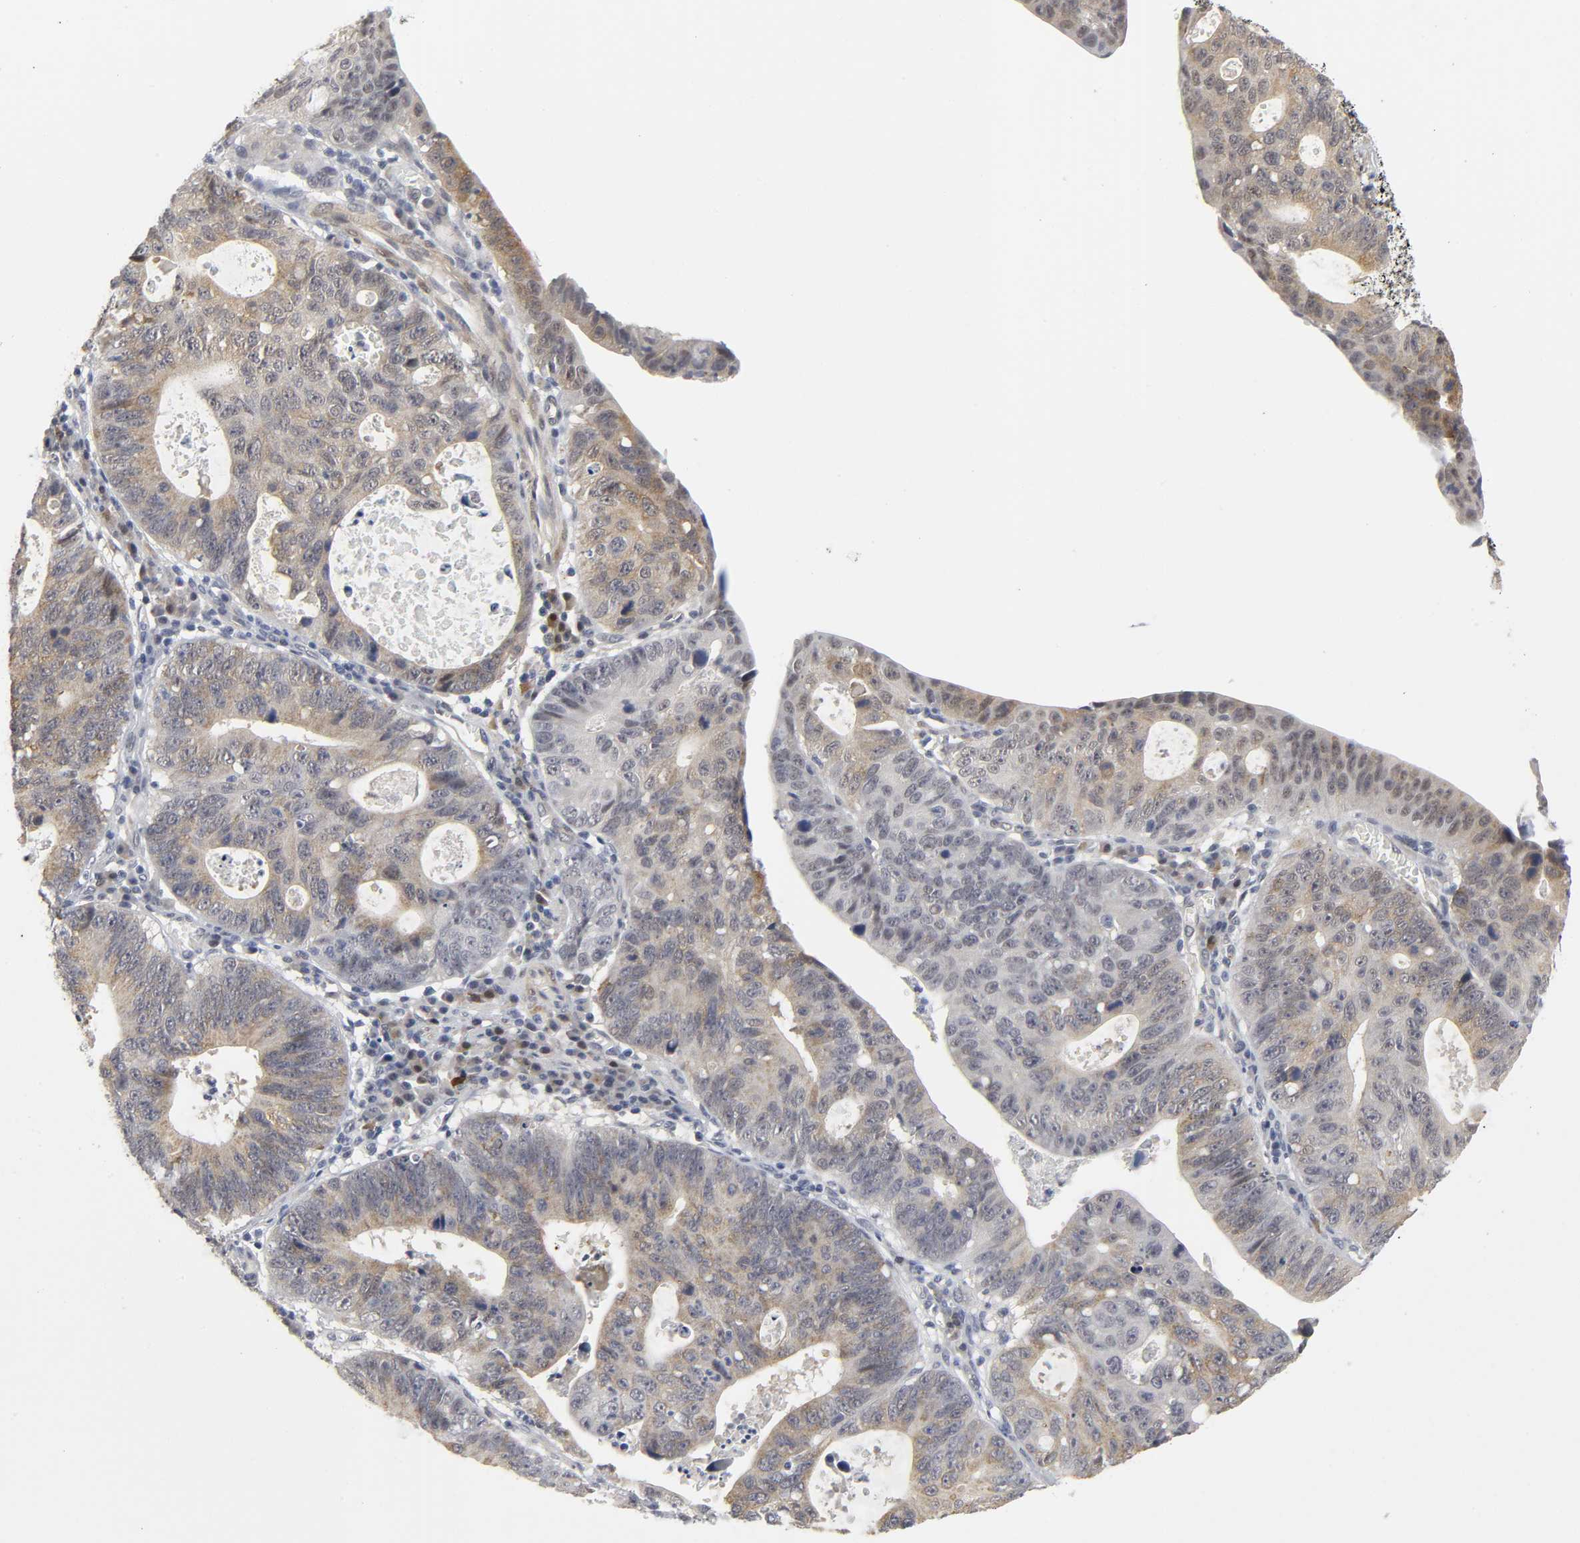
{"staining": {"intensity": "weak", "quantity": ">75%", "location": "cytoplasmic/membranous"}, "tissue": "stomach cancer", "cell_type": "Tumor cells", "image_type": "cancer", "snomed": [{"axis": "morphology", "description": "Adenocarcinoma, NOS"}, {"axis": "topography", "description": "Stomach"}], "caption": "An immunohistochemistry (IHC) image of neoplastic tissue is shown. Protein staining in brown labels weak cytoplasmic/membranous positivity in stomach adenocarcinoma within tumor cells. (IHC, brightfield microscopy, high magnification).", "gene": "PDLIM3", "patient": {"sex": "male", "age": 59}}